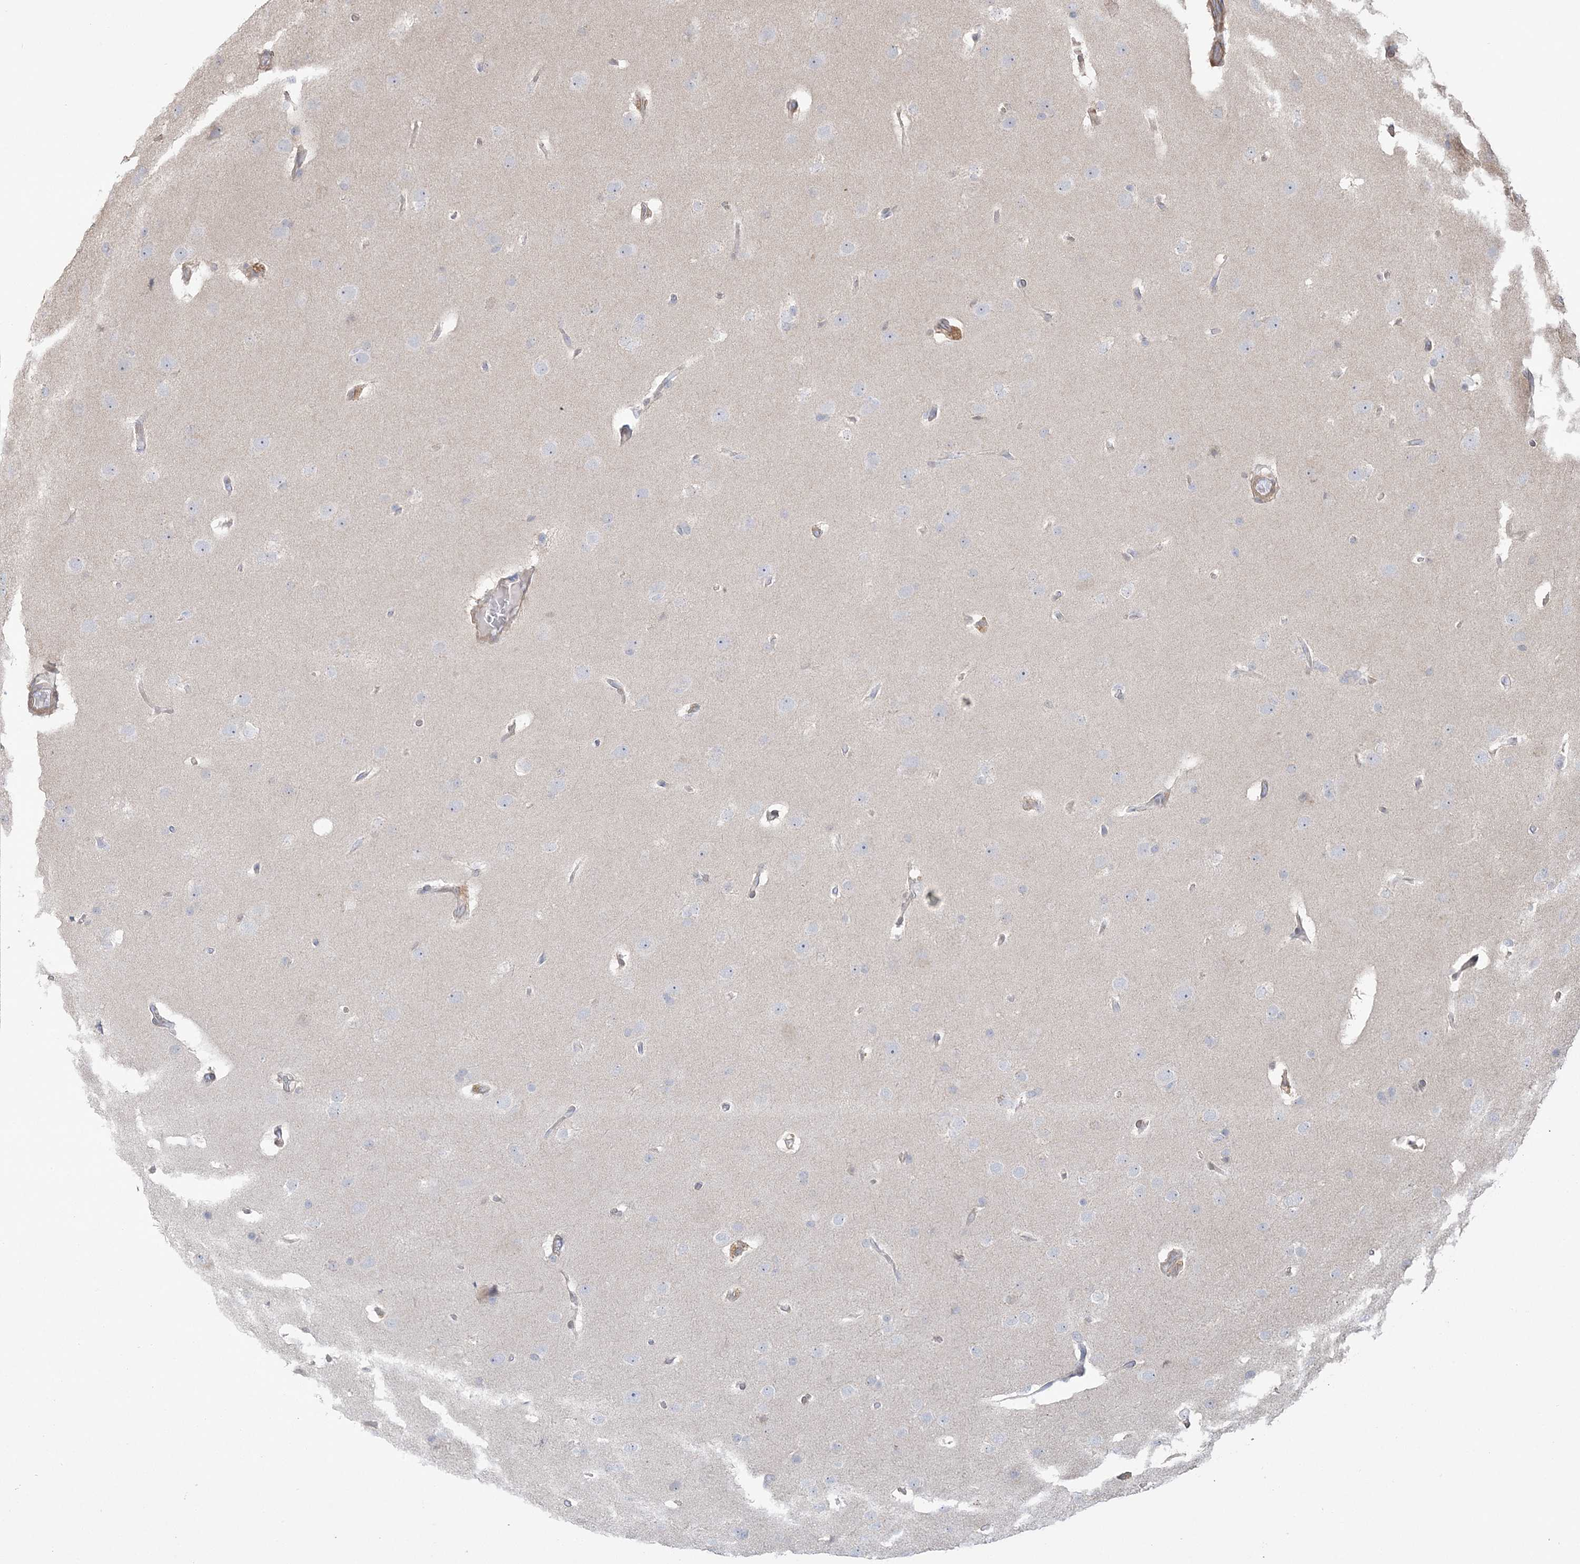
{"staining": {"intensity": "negative", "quantity": "none", "location": "none"}, "tissue": "glioma", "cell_type": "Tumor cells", "image_type": "cancer", "snomed": [{"axis": "morphology", "description": "Glioma, malignant, Low grade"}, {"axis": "topography", "description": "Brain"}], "caption": "Human malignant low-grade glioma stained for a protein using immunohistochemistry (IHC) demonstrates no positivity in tumor cells.", "gene": "HAAO", "patient": {"sex": "female", "age": 37}}